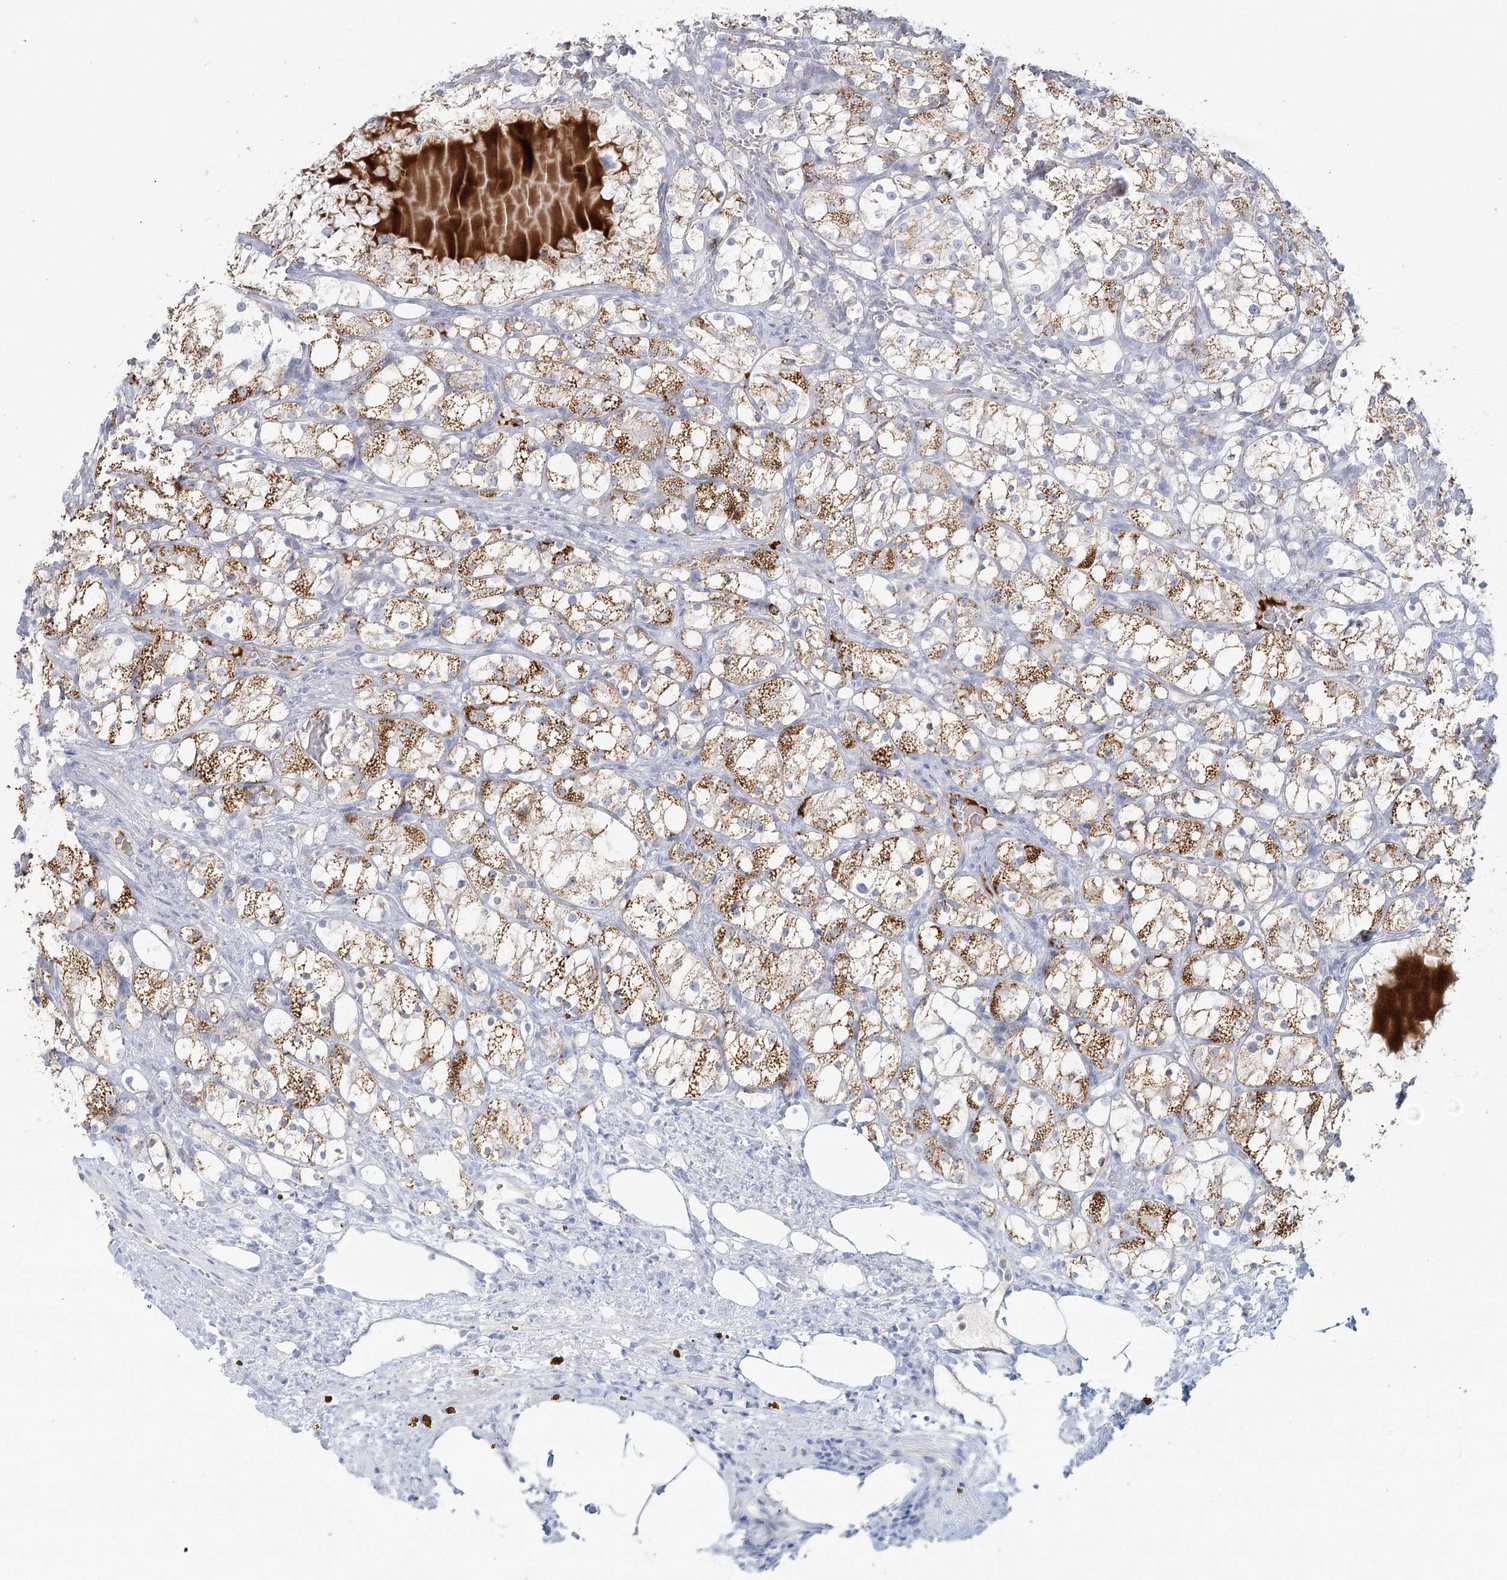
{"staining": {"intensity": "strong", "quantity": "25%-75%", "location": "cytoplasmic/membranous"}, "tissue": "renal cancer", "cell_type": "Tumor cells", "image_type": "cancer", "snomed": [{"axis": "morphology", "description": "Adenocarcinoma, NOS"}, {"axis": "topography", "description": "Kidney"}], "caption": "Adenocarcinoma (renal) stained with a protein marker reveals strong staining in tumor cells.", "gene": "DMGDH", "patient": {"sex": "female", "age": 69}}